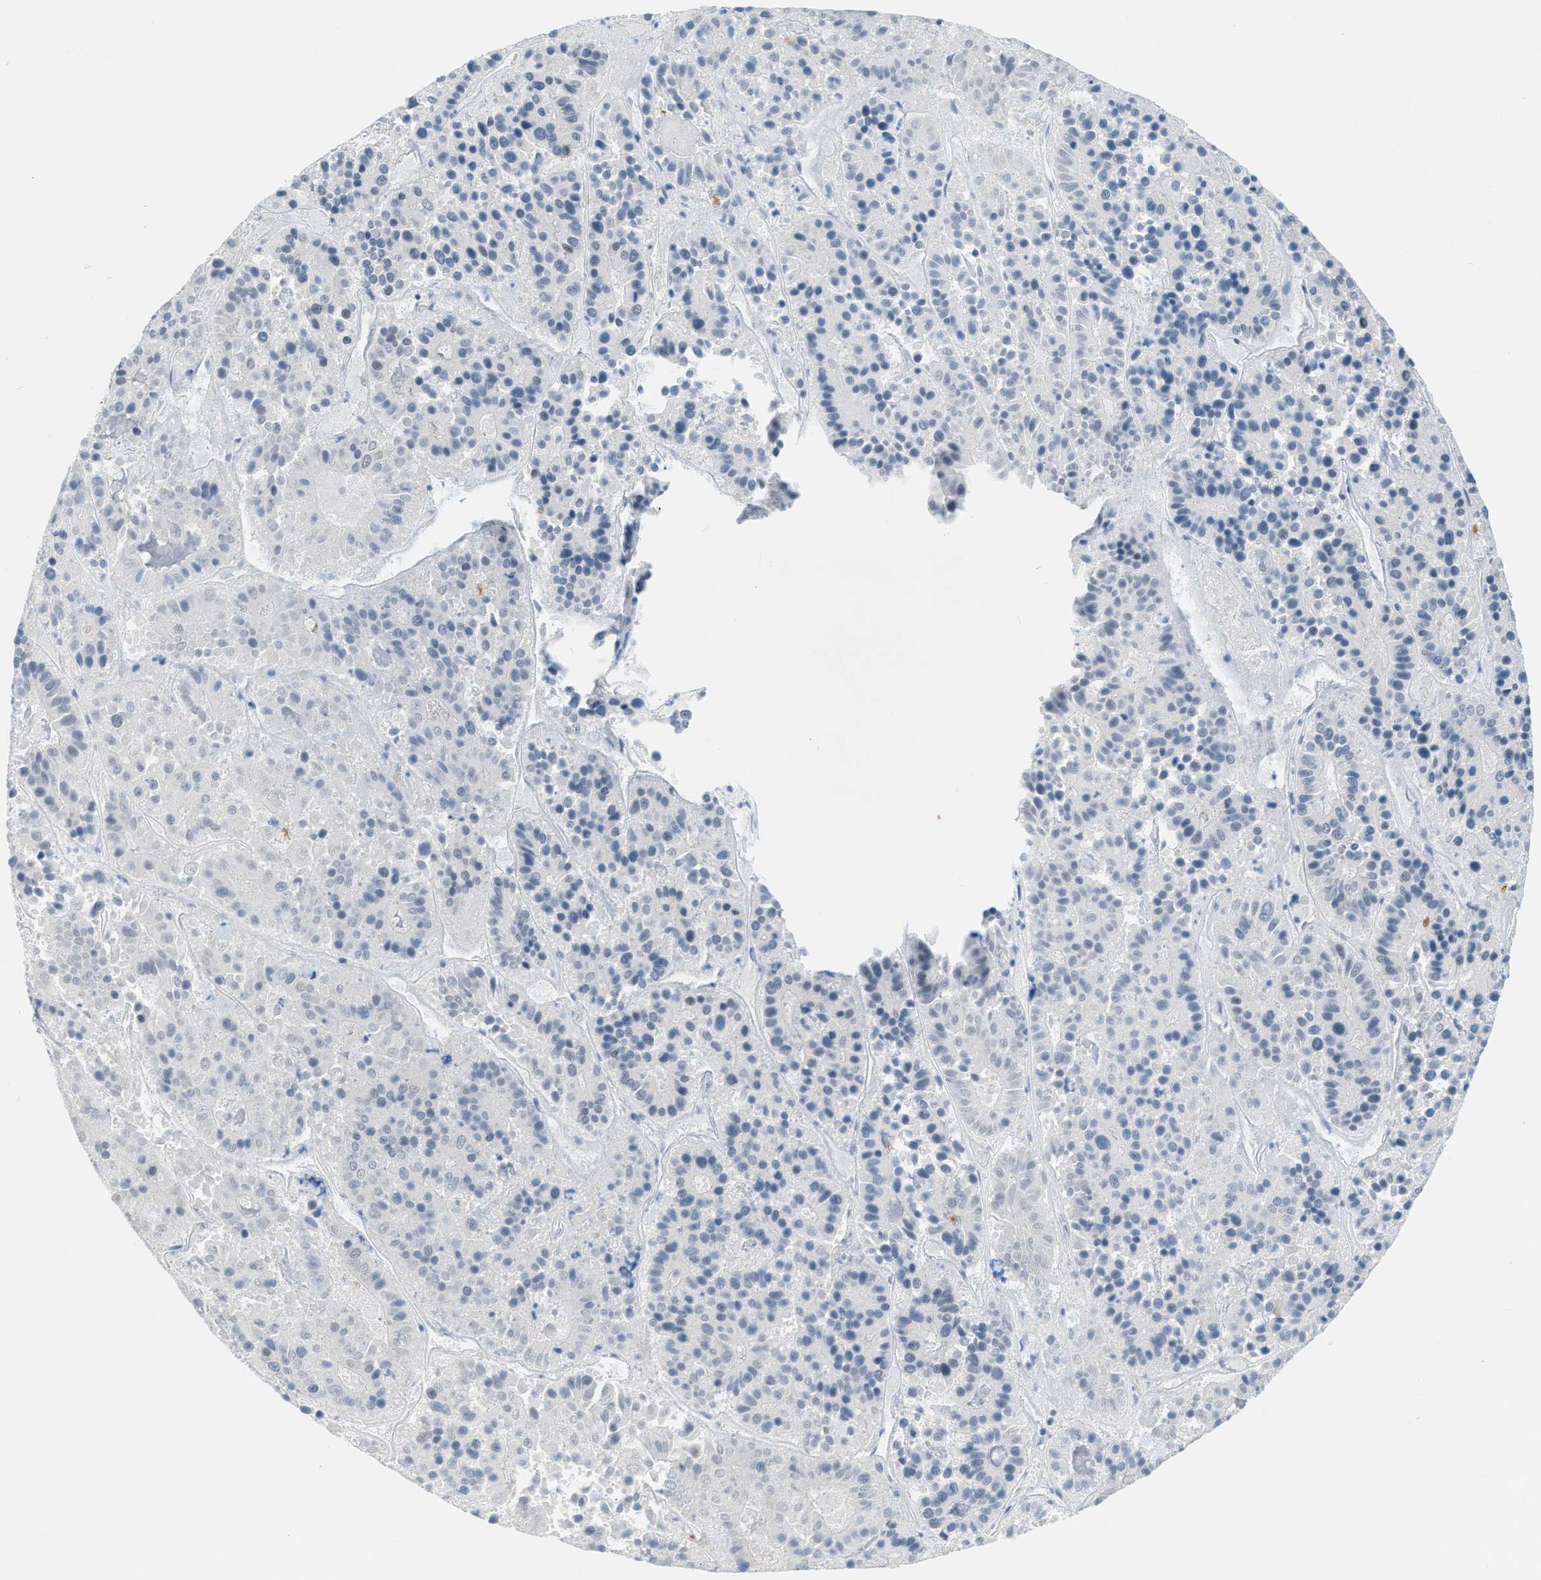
{"staining": {"intensity": "negative", "quantity": "none", "location": "none"}, "tissue": "pancreatic cancer", "cell_type": "Tumor cells", "image_type": "cancer", "snomed": [{"axis": "morphology", "description": "Adenocarcinoma, NOS"}, {"axis": "topography", "description": "Pancreas"}], "caption": "Protein analysis of pancreatic adenocarcinoma reveals no significant expression in tumor cells.", "gene": "ZNF408", "patient": {"sex": "male", "age": 50}}